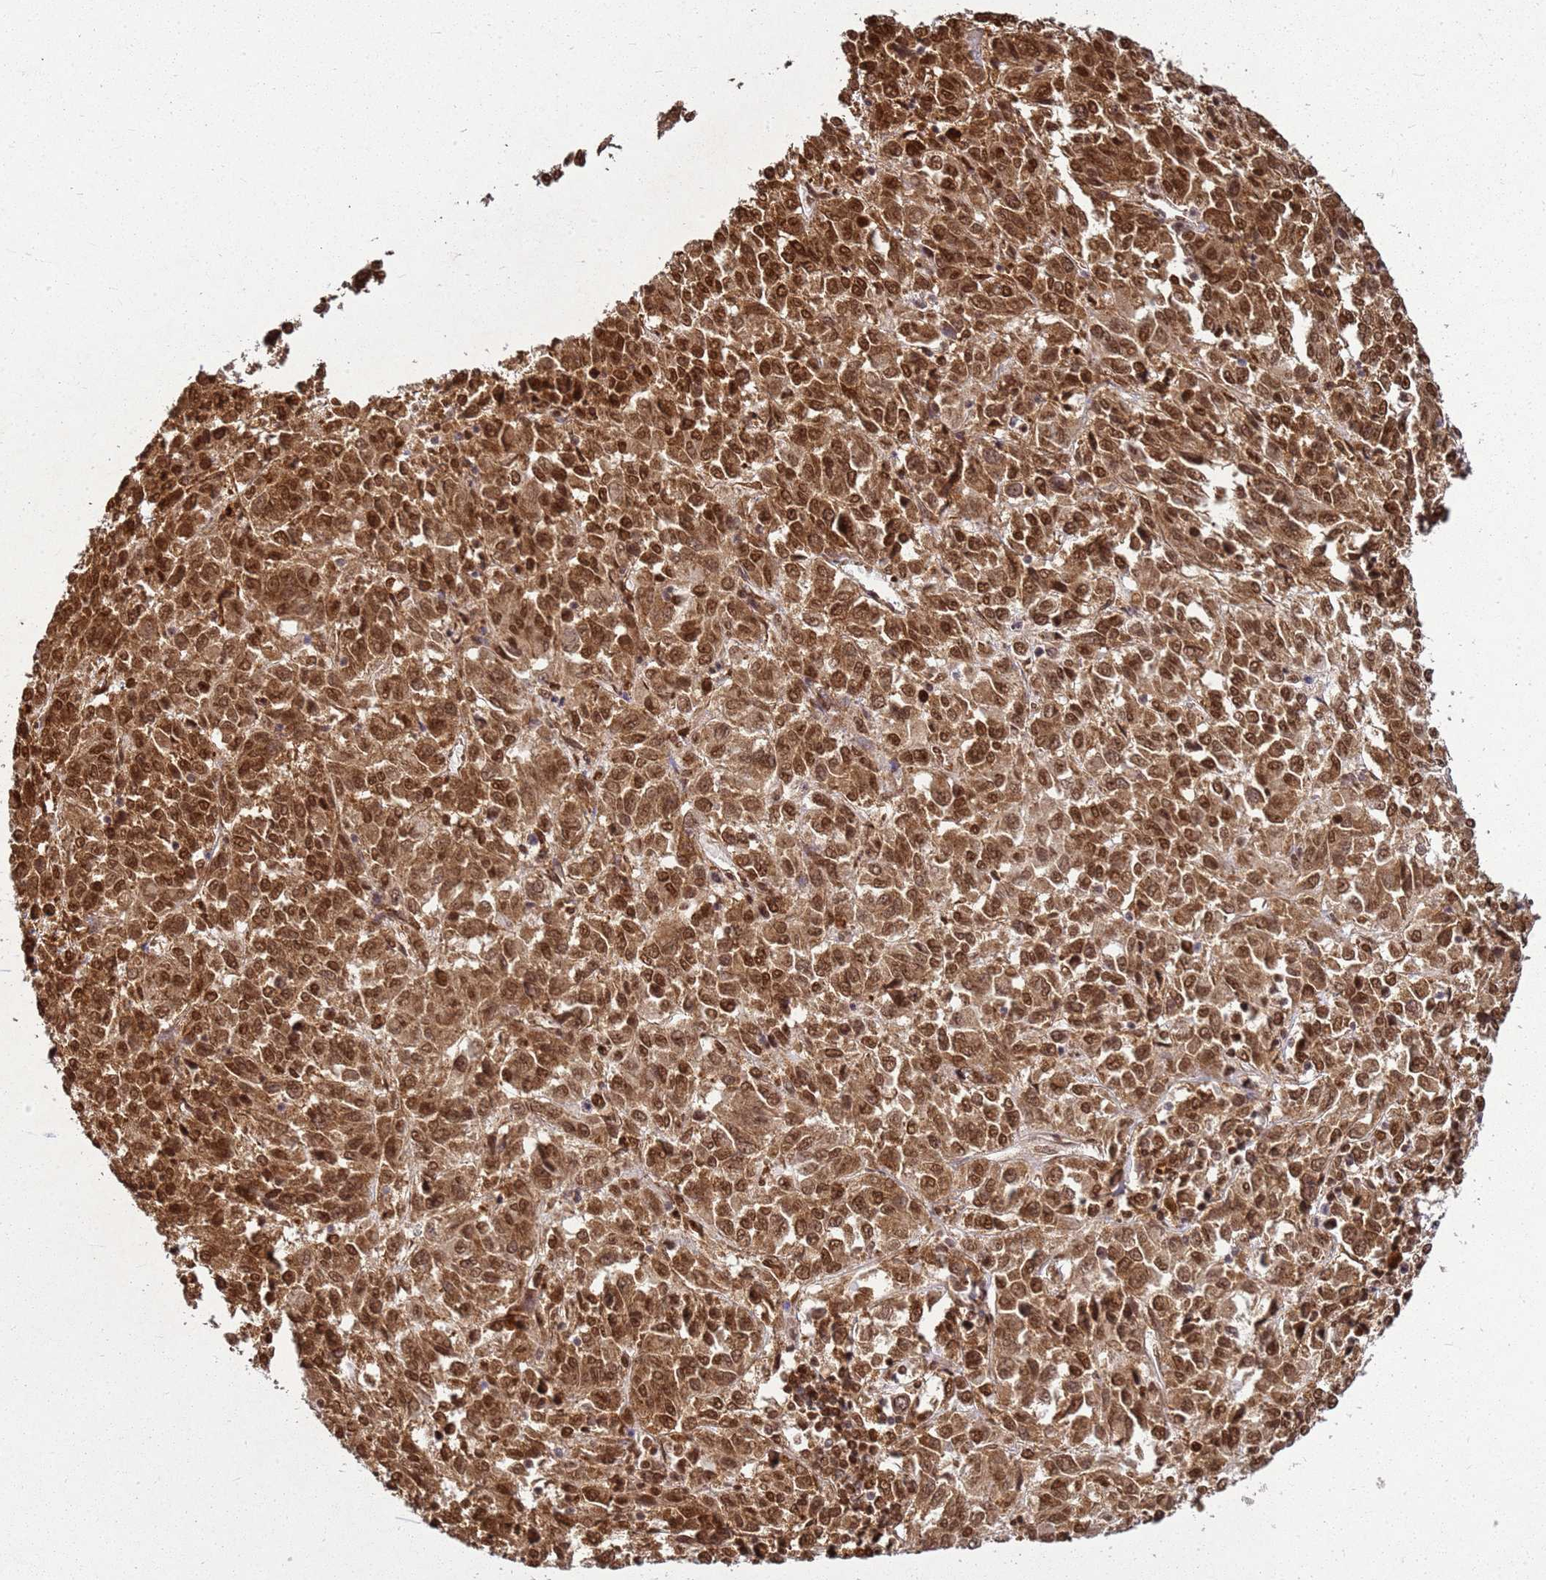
{"staining": {"intensity": "moderate", "quantity": ">75%", "location": "cytoplasmic/membranous,nuclear"}, "tissue": "melanoma", "cell_type": "Tumor cells", "image_type": "cancer", "snomed": [{"axis": "morphology", "description": "Malignant melanoma, Metastatic site"}, {"axis": "topography", "description": "Lung"}], "caption": "This photomicrograph exhibits immunohistochemistry (IHC) staining of human malignant melanoma (metastatic site), with medium moderate cytoplasmic/membranous and nuclear positivity in approximately >75% of tumor cells.", "gene": "APEX1", "patient": {"sex": "male", "age": 64}}